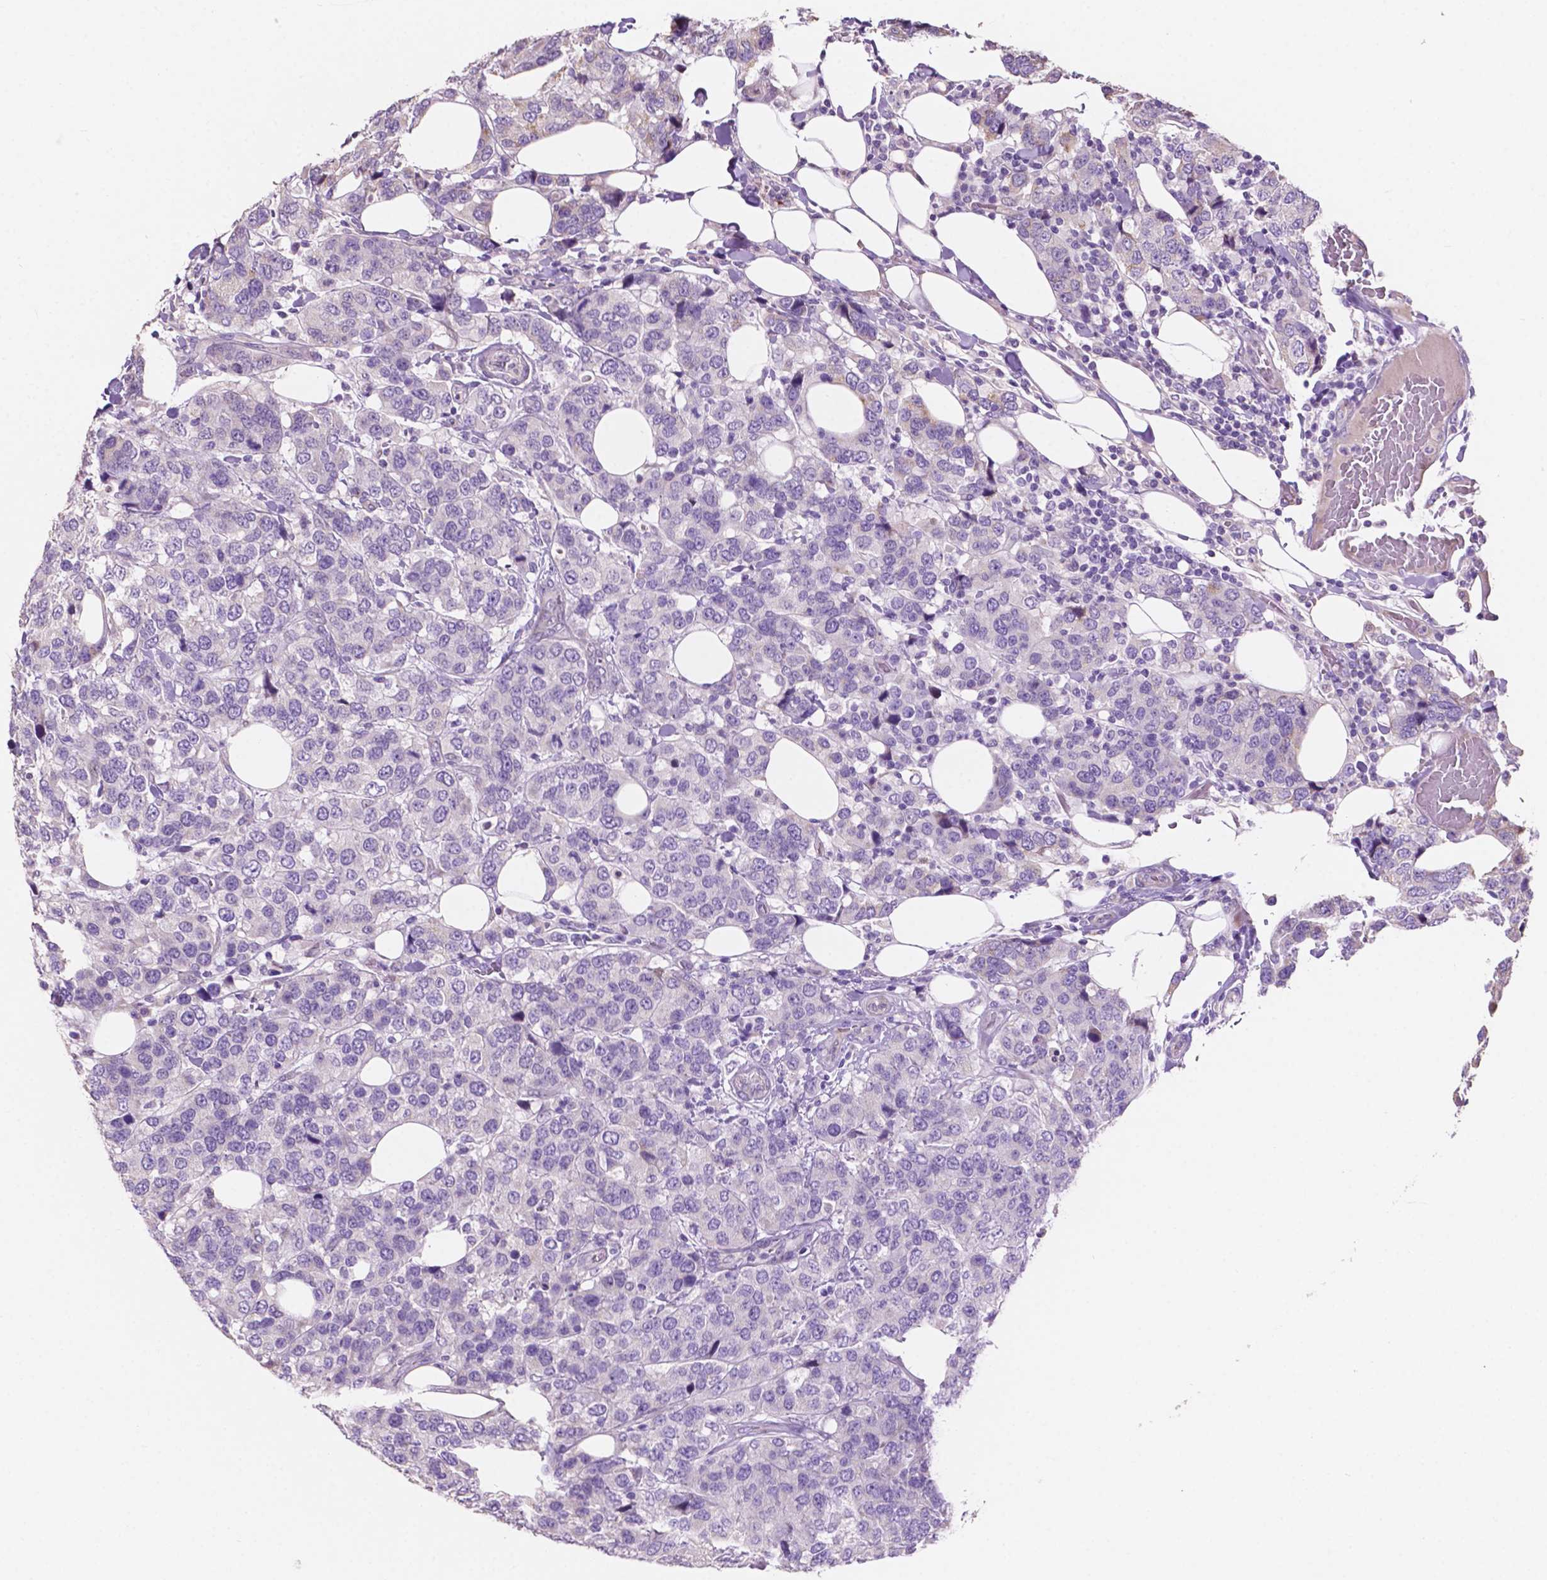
{"staining": {"intensity": "negative", "quantity": "none", "location": "none"}, "tissue": "breast cancer", "cell_type": "Tumor cells", "image_type": "cancer", "snomed": [{"axis": "morphology", "description": "Lobular carcinoma"}, {"axis": "topography", "description": "Breast"}], "caption": "Tumor cells are negative for protein expression in human breast cancer.", "gene": "CLDN17", "patient": {"sex": "female", "age": 59}}